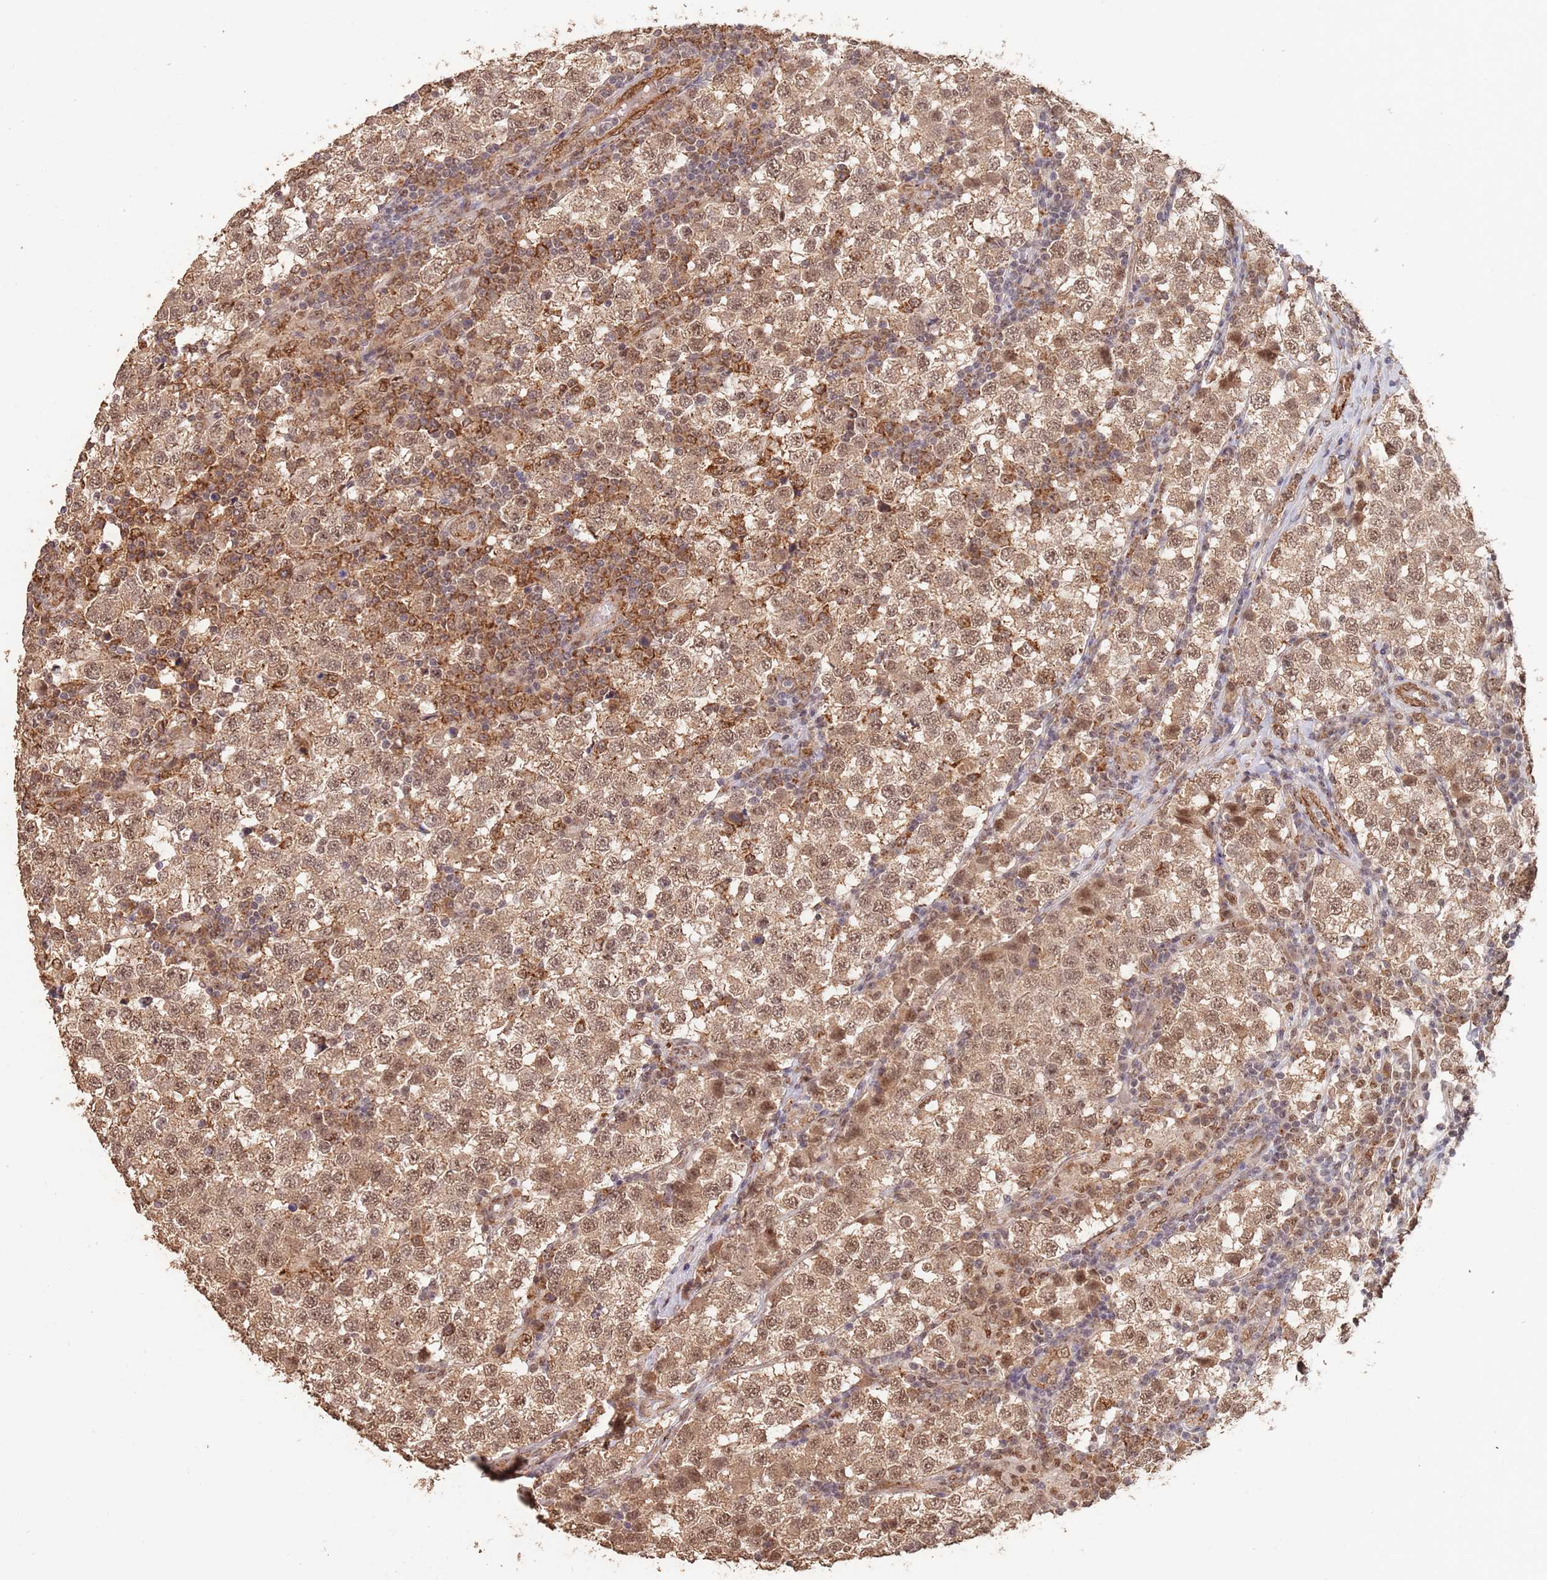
{"staining": {"intensity": "moderate", "quantity": ">75%", "location": "cytoplasmic/membranous,nuclear"}, "tissue": "testis cancer", "cell_type": "Tumor cells", "image_type": "cancer", "snomed": [{"axis": "morphology", "description": "Seminoma, NOS"}, {"axis": "topography", "description": "Testis"}], "caption": "Immunohistochemistry (IHC) micrograph of human testis cancer stained for a protein (brown), which demonstrates medium levels of moderate cytoplasmic/membranous and nuclear positivity in approximately >75% of tumor cells.", "gene": "RFXANK", "patient": {"sex": "male", "age": 34}}